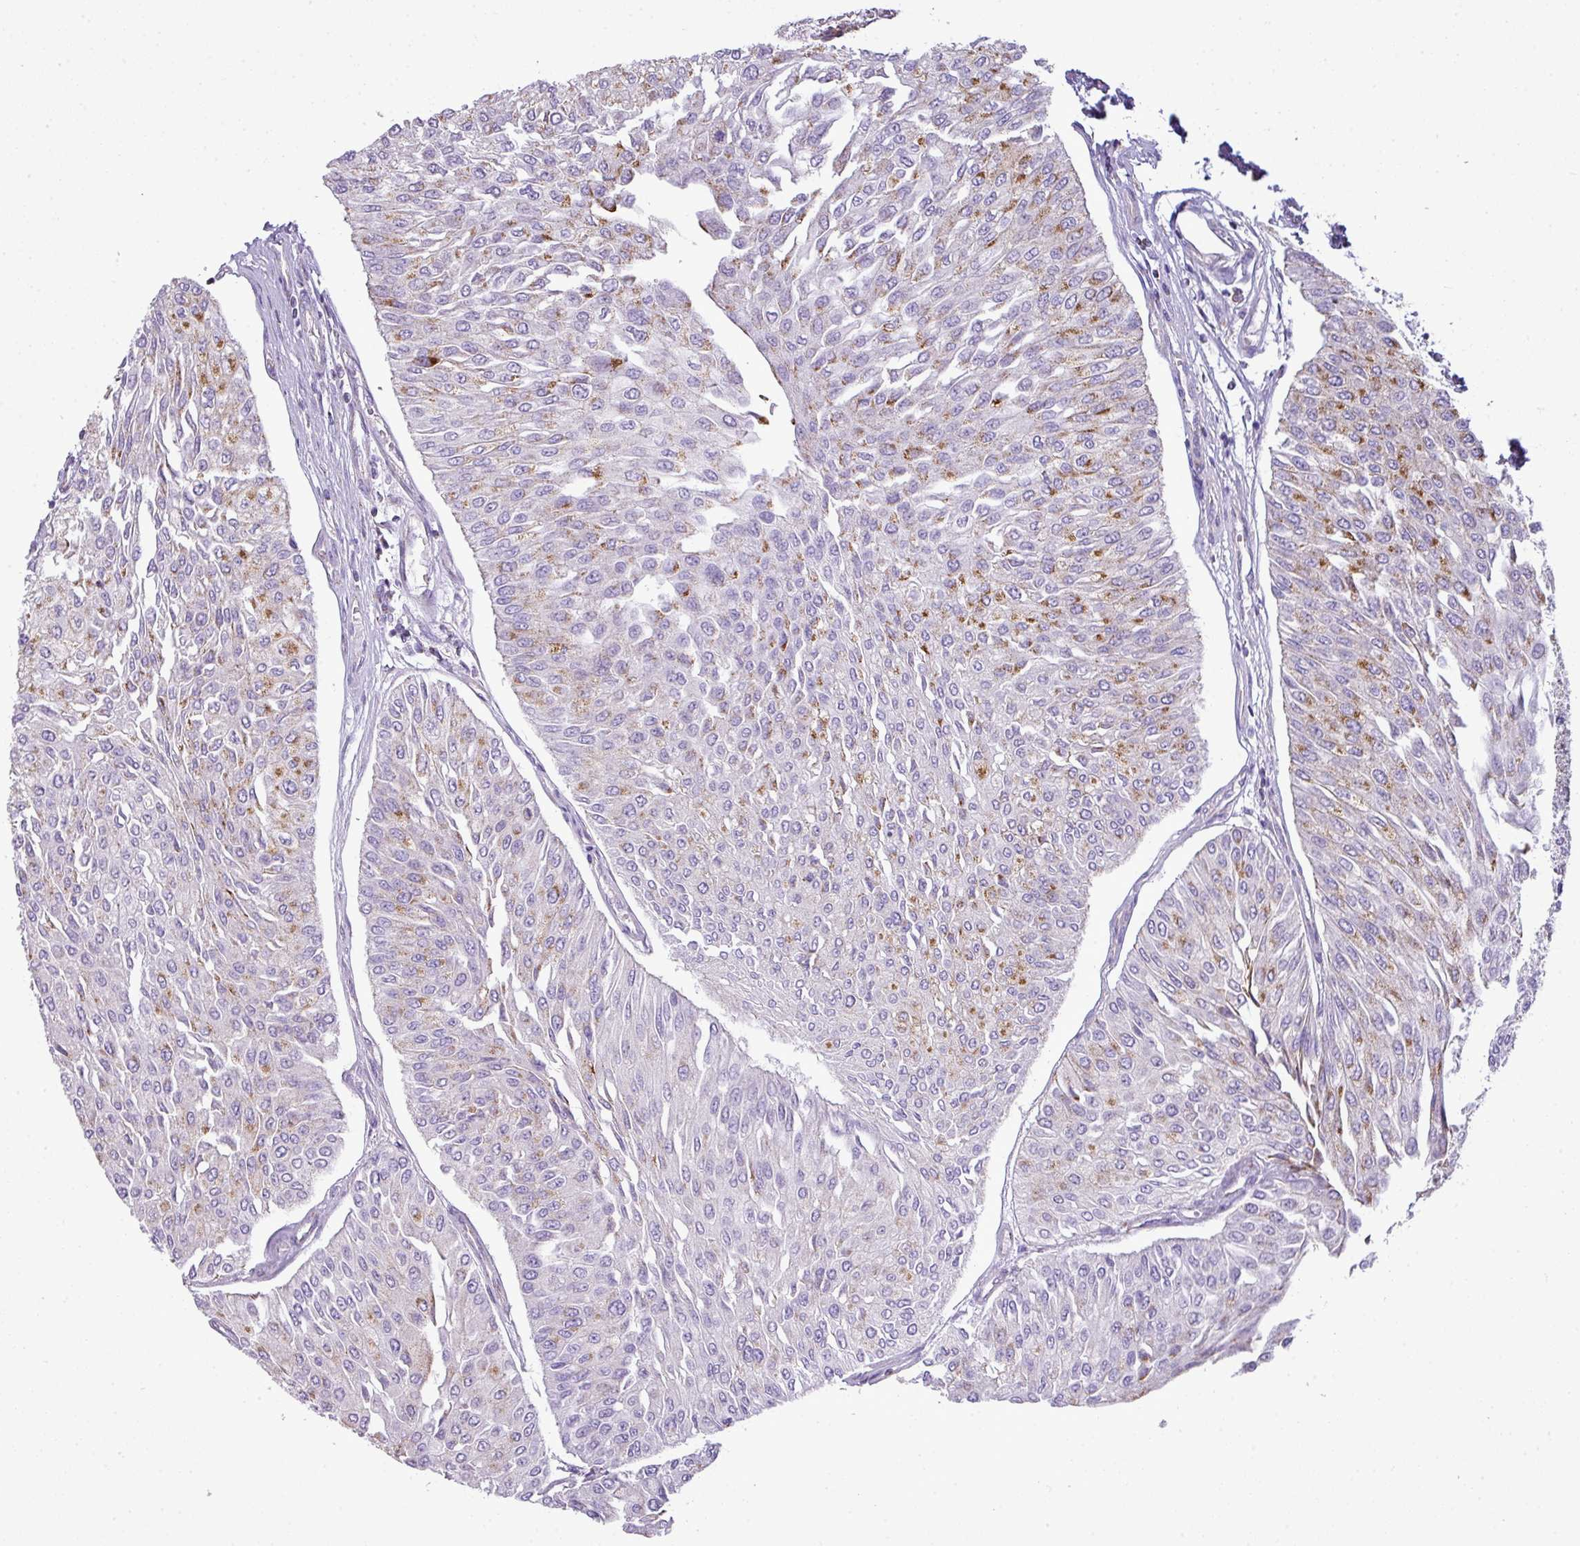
{"staining": {"intensity": "moderate", "quantity": "<25%", "location": "cytoplasmic/membranous"}, "tissue": "urothelial cancer", "cell_type": "Tumor cells", "image_type": "cancer", "snomed": [{"axis": "morphology", "description": "Urothelial carcinoma, Low grade"}, {"axis": "topography", "description": "Urinary bladder"}], "caption": "A low amount of moderate cytoplasmic/membranous positivity is appreciated in about <25% of tumor cells in urothelial cancer tissue.", "gene": "ZNF81", "patient": {"sex": "male", "age": 67}}